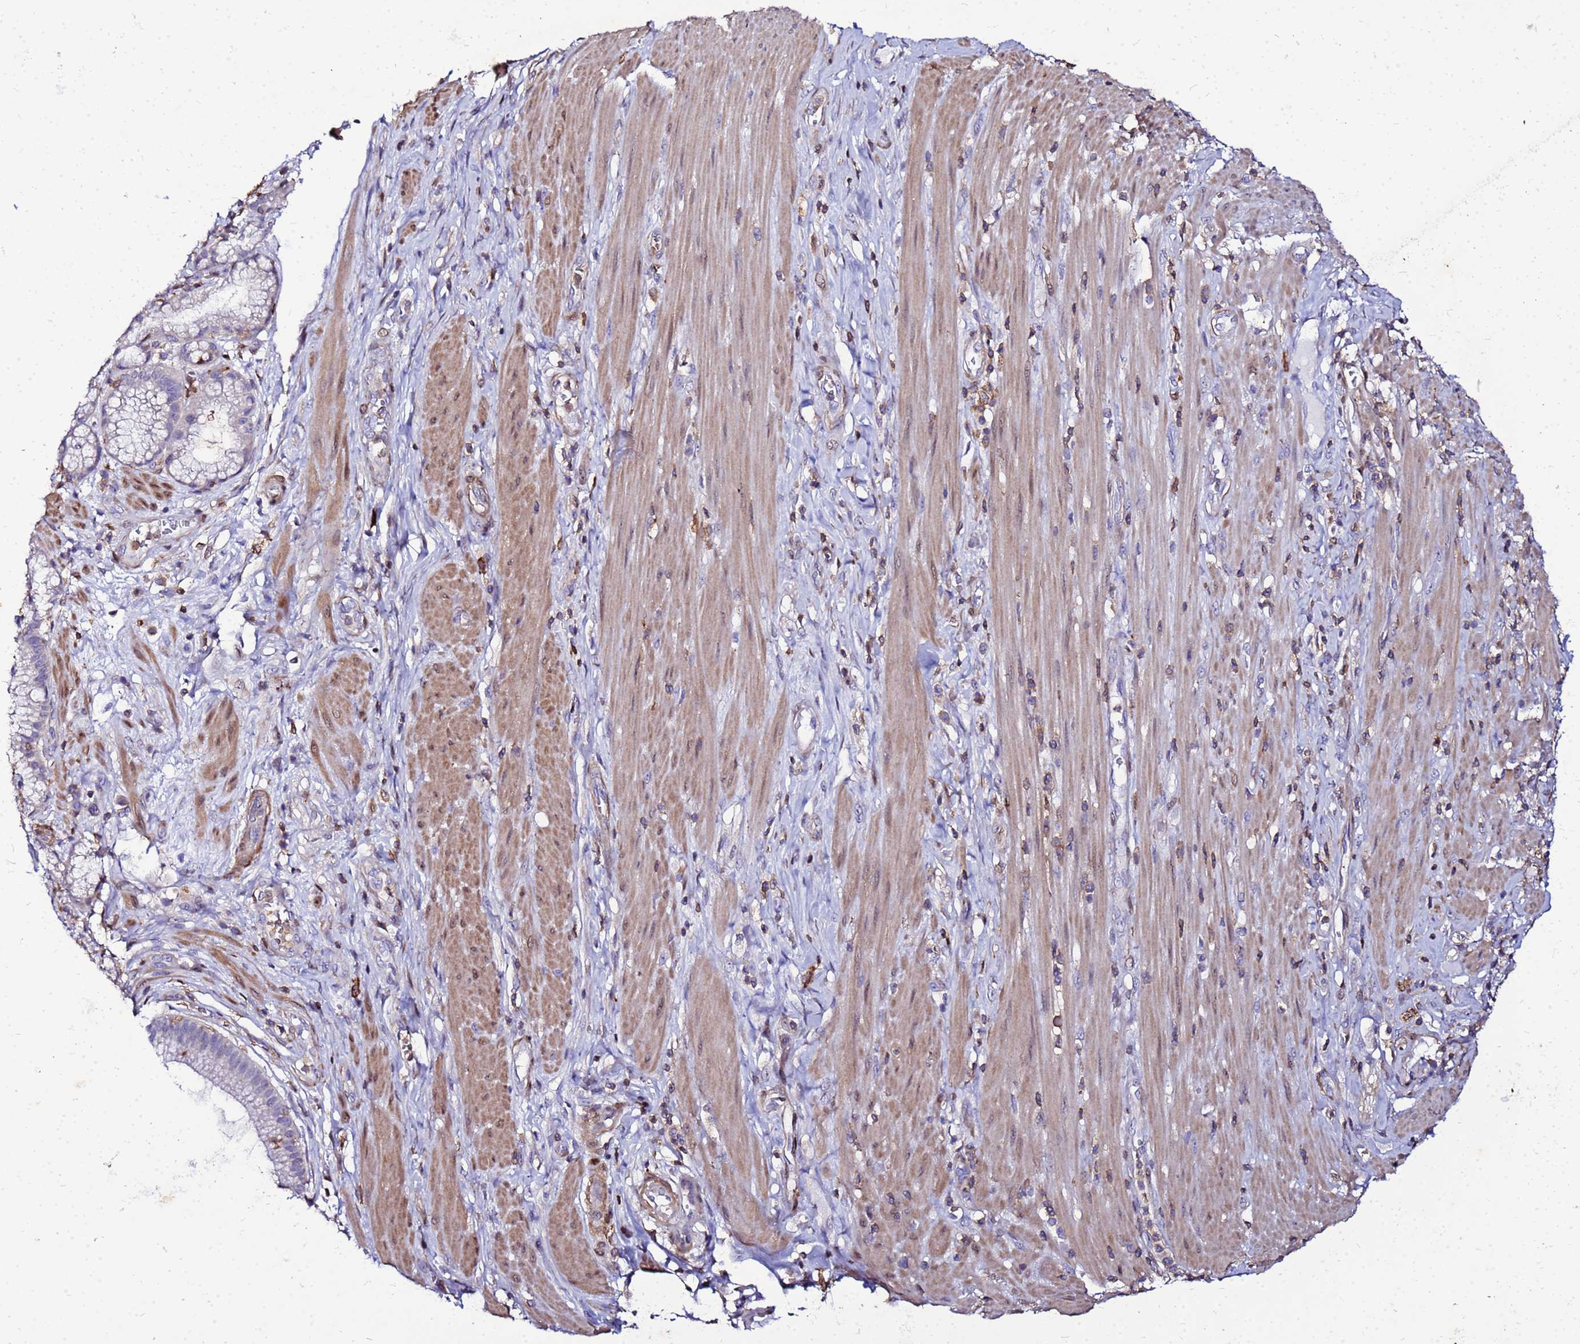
{"staining": {"intensity": "negative", "quantity": "none", "location": "none"}, "tissue": "pancreatic cancer", "cell_type": "Tumor cells", "image_type": "cancer", "snomed": [{"axis": "morphology", "description": "Adenocarcinoma, NOS"}, {"axis": "topography", "description": "Pancreas"}], "caption": "This is an immunohistochemistry (IHC) image of pancreatic cancer. There is no positivity in tumor cells.", "gene": "DBNDD2", "patient": {"sex": "male", "age": 72}}